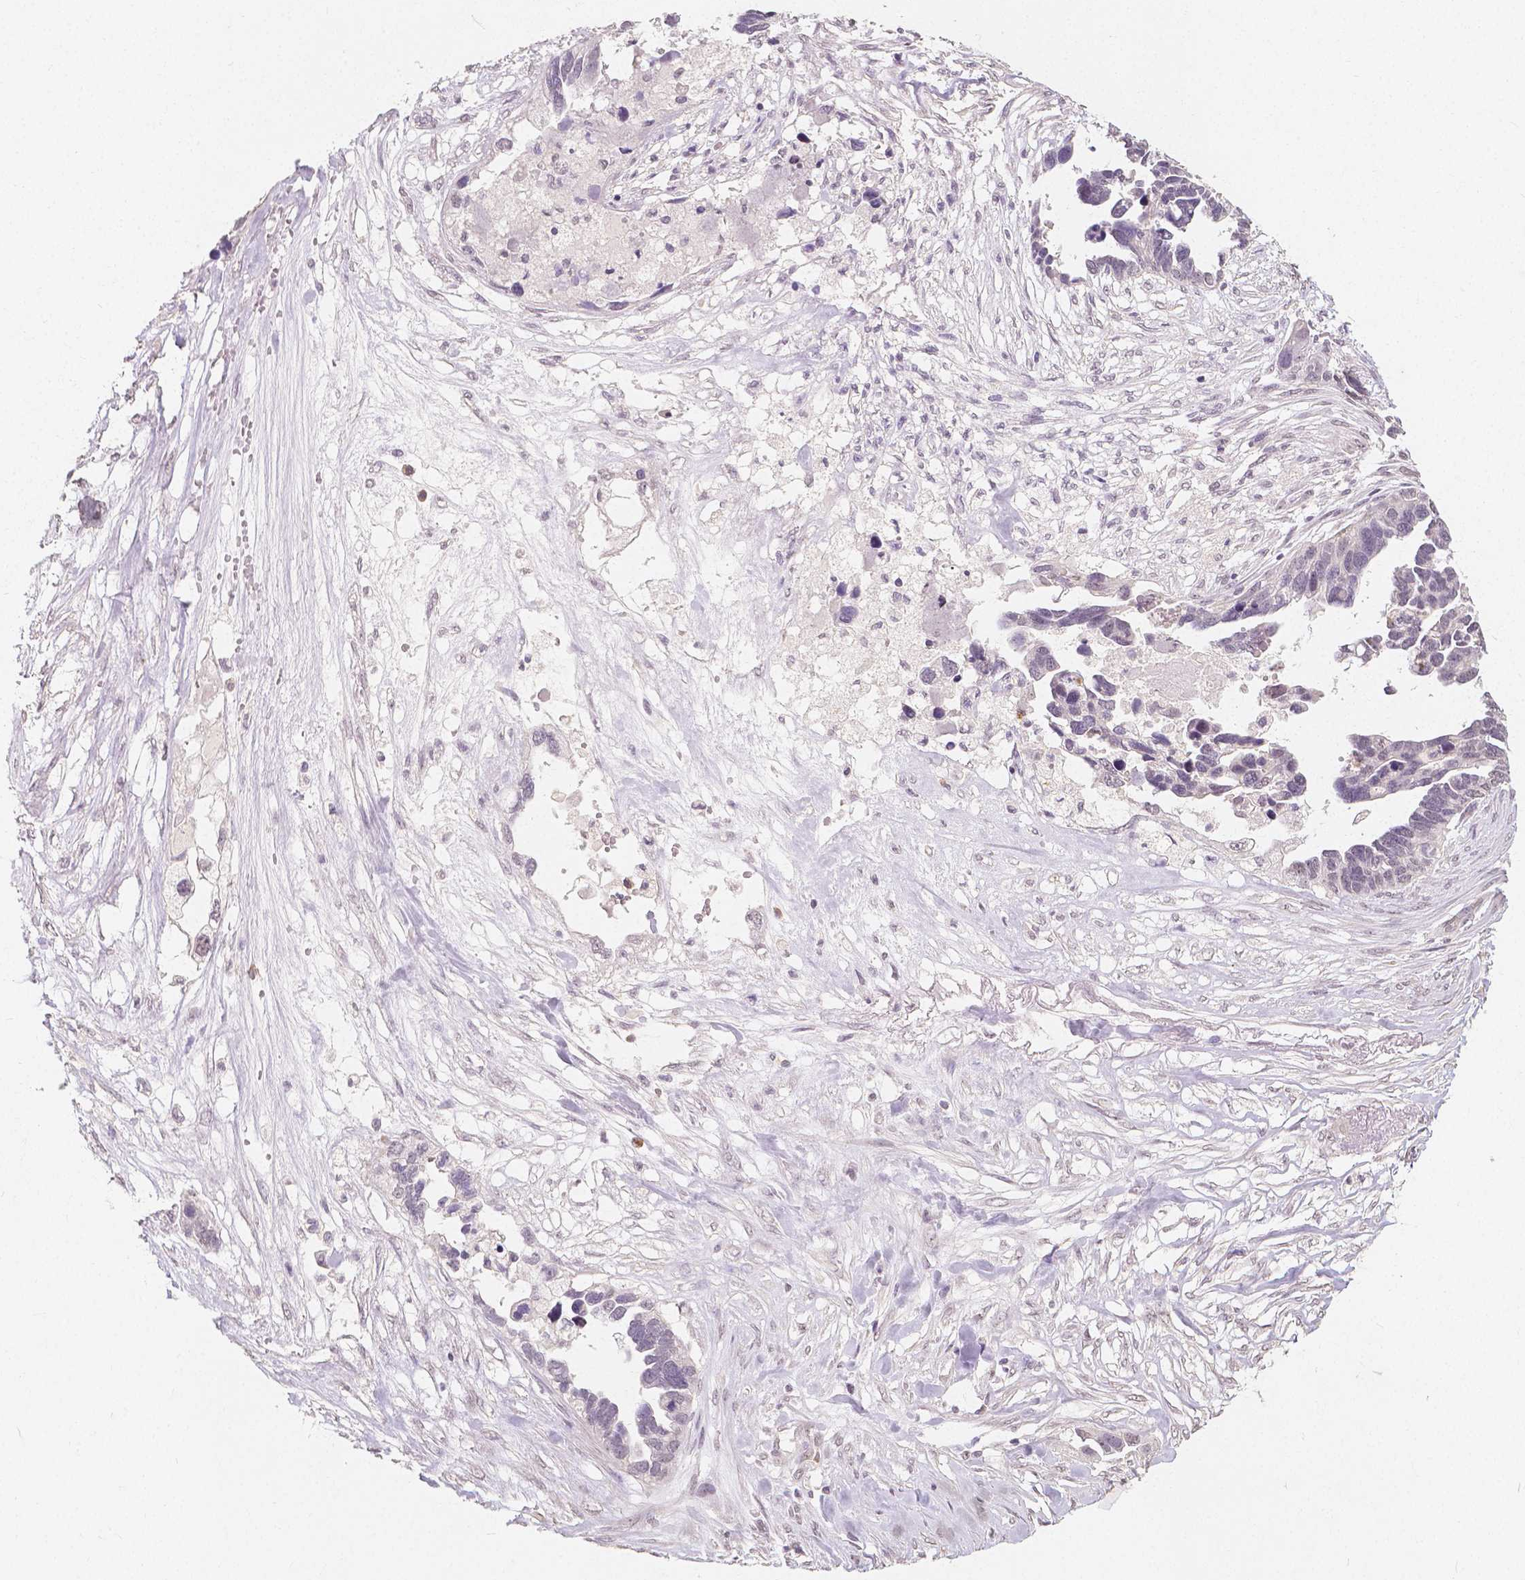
{"staining": {"intensity": "negative", "quantity": "none", "location": "none"}, "tissue": "ovarian cancer", "cell_type": "Tumor cells", "image_type": "cancer", "snomed": [{"axis": "morphology", "description": "Cystadenocarcinoma, serous, NOS"}, {"axis": "topography", "description": "Ovary"}], "caption": "Immunohistochemistry of serous cystadenocarcinoma (ovarian) demonstrates no expression in tumor cells. The staining is performed using DAB (3,3'-diaminobenzidine) brown chromogen with nuclei counter-stained in using hematoxylin.", "gene": "NOLC1", "patient": {"sex": "female", "age": 54}}